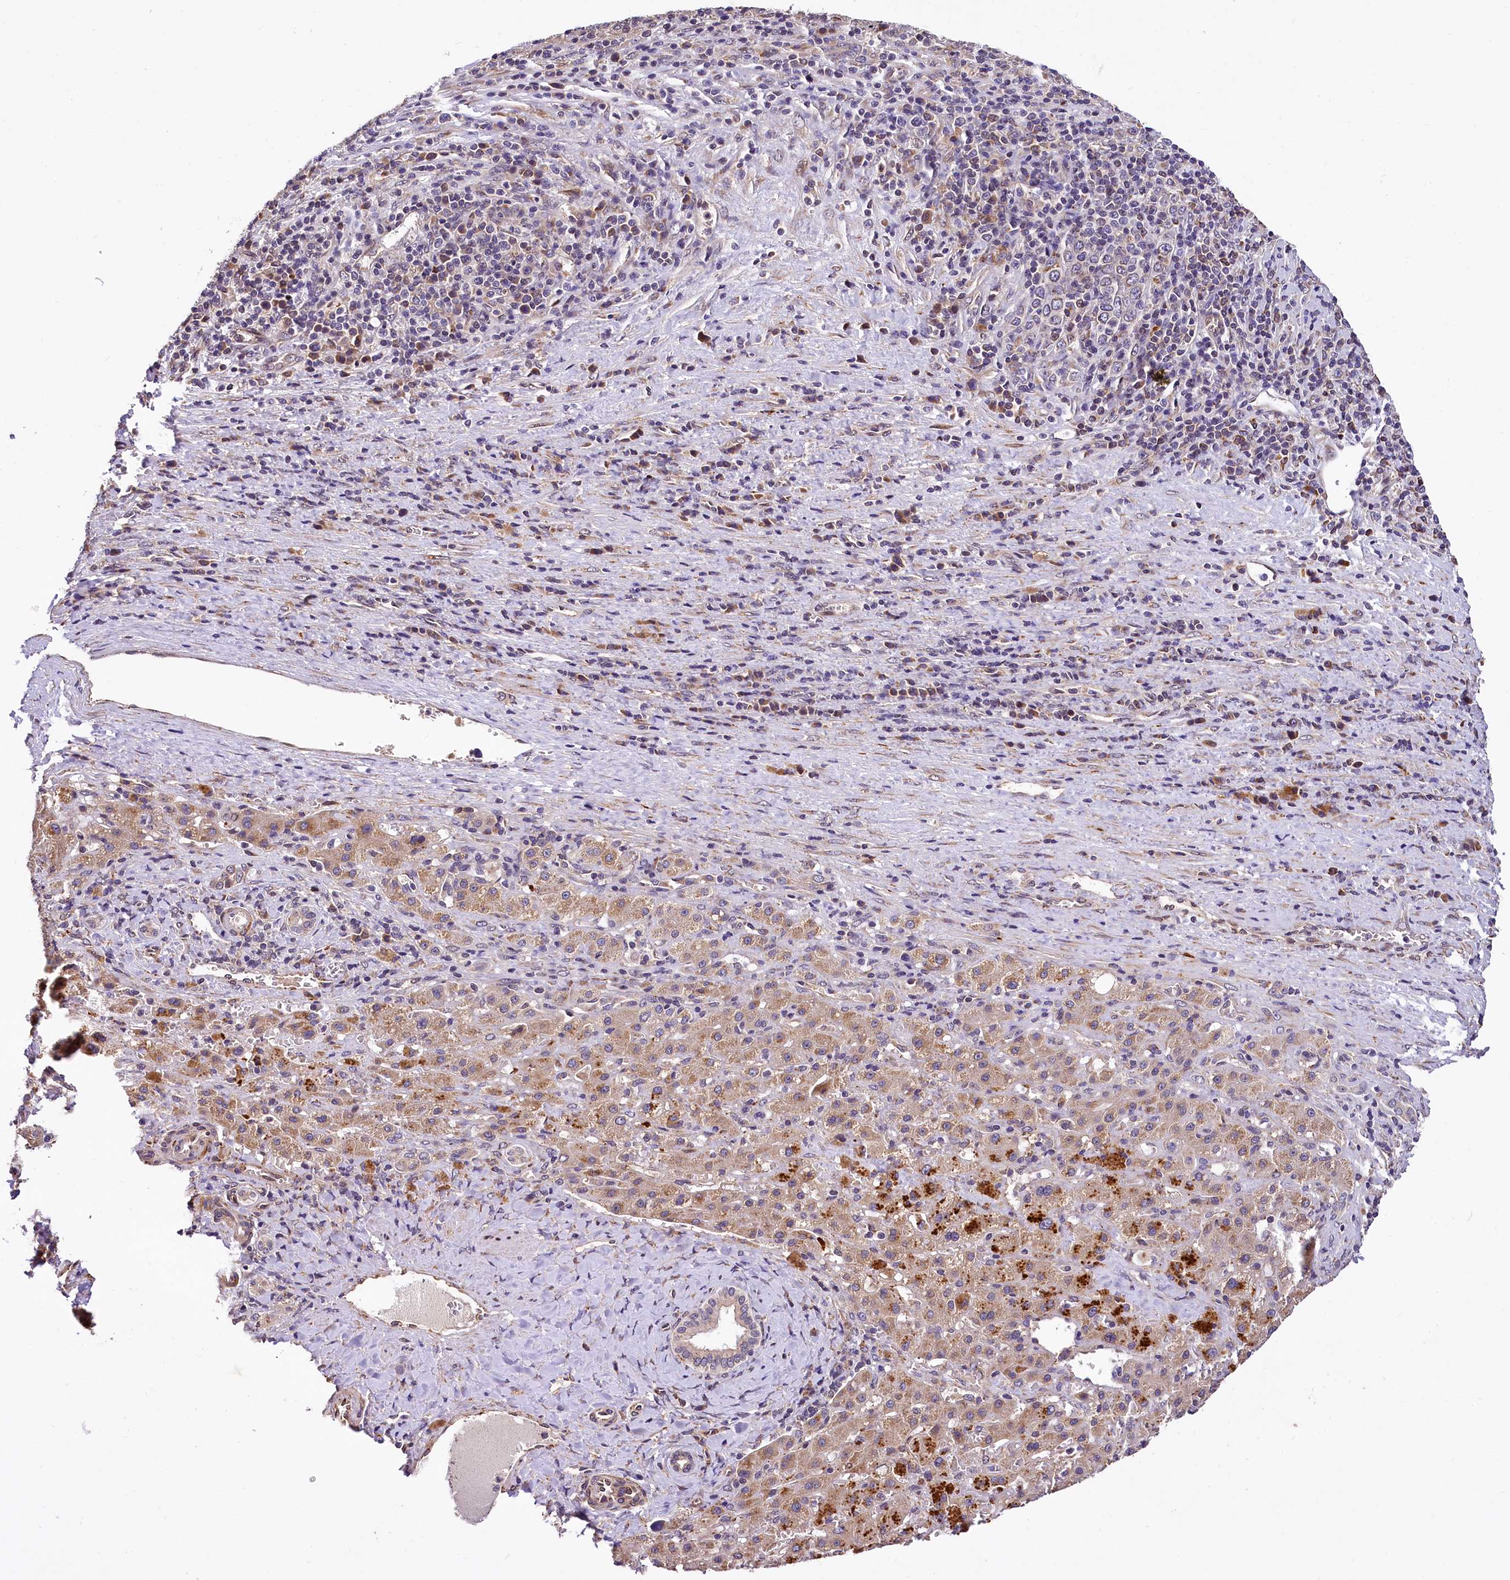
{"staining": {"intensity": "moderate", "quantity": "25%-75%", "location": "cytoplasmic/membranous"}, "tissue": "liver cancer", "cell_type": "Tumor cells", "image_type": "cancer", "snomed": [{"axis": "morphology", "description": "Carcinoma, Hepatocellular, NOS"}, {"axis": "topography", "description": "Liver"}], "caption": "Immunohistochemistry photomicrograph of hepatocellular carcinoma (liver) stained for a protein (brown), which displays medium levels of moderate cytoplasmic/membranous expression in about 25%-75% of tumor cells.", "gene": "SUPV3L1", "patient": {"sex": "female", "age": 58}}